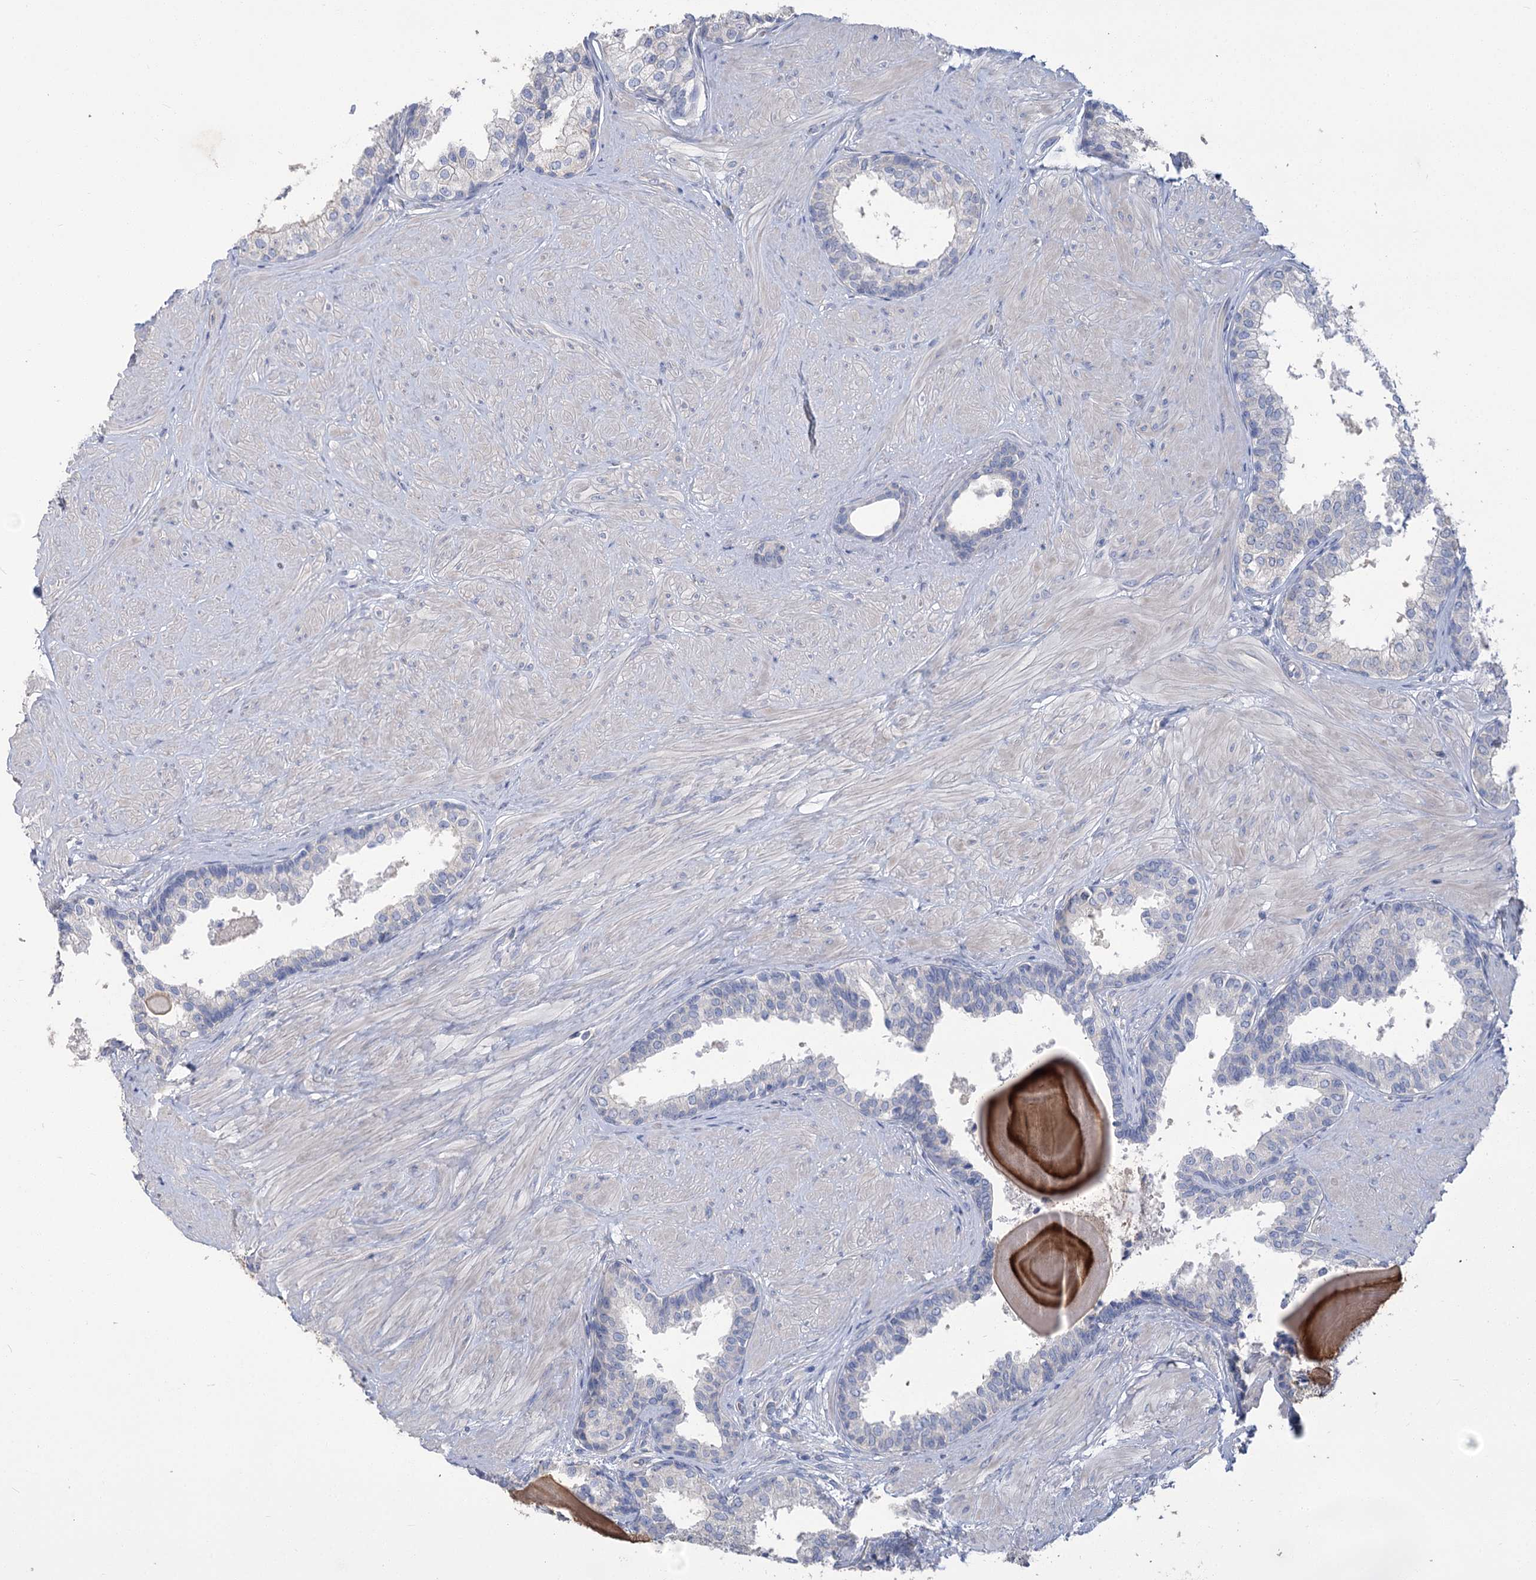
{"staining": {"intensity": "negative", "quantity": "none", "location": "none"}, "tissue": "prostate", "cell_type": "Glandular cells", "image_type": "normal", "snomed": [{"axis": "morphology", "description": "Normal tissue, NOS"}, {"axis": "topography", "description": "Prostate"}], "caption": "A high-resolution image shows IHC staining of unremarkable prostate, which displays no significant expression in glandular cells.", "gene": "SLC9A3", "patient": {"sex": "male", "age": 48}}